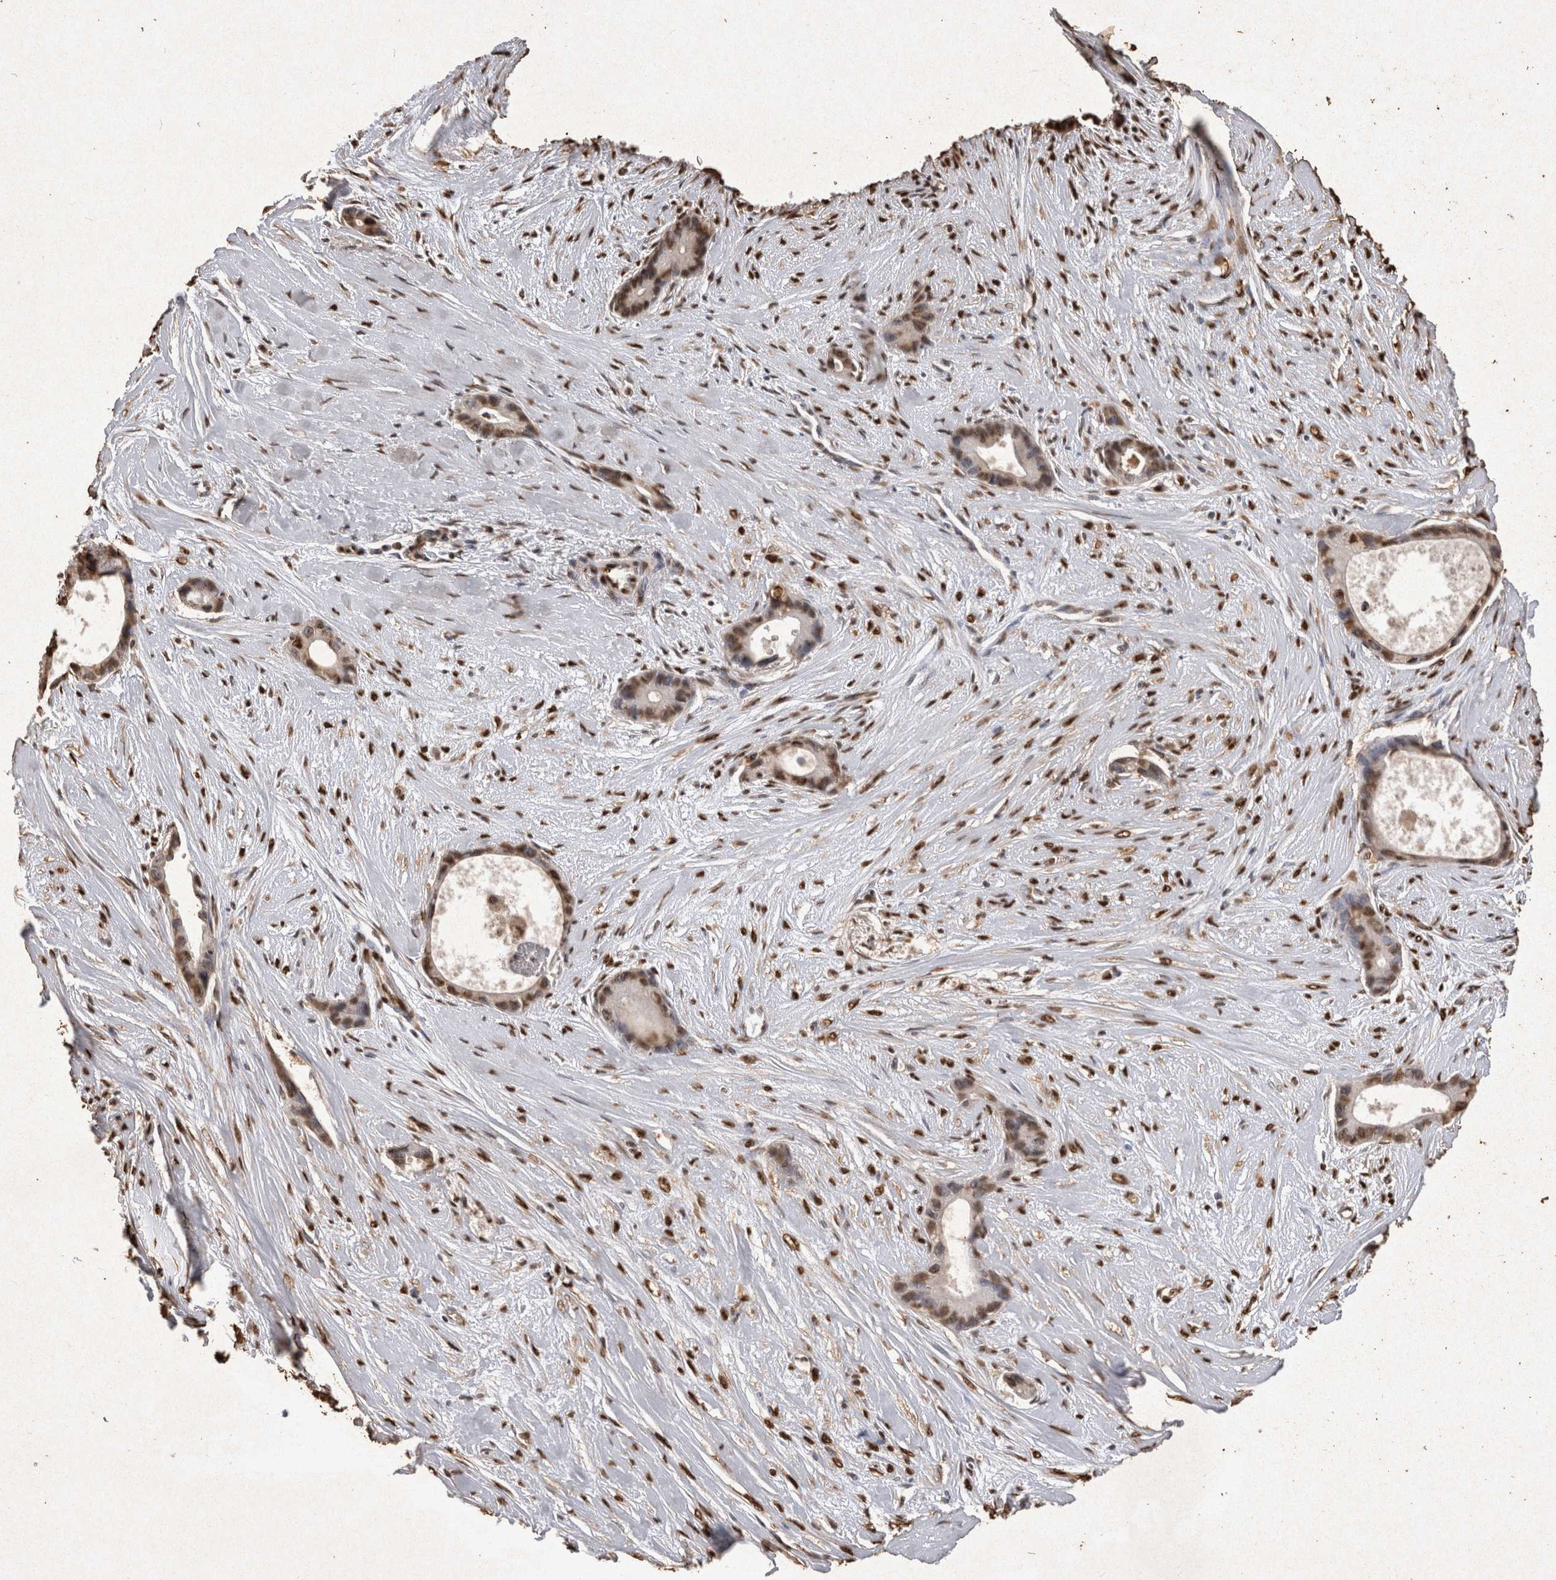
{"staining": {"intensity": "moderate", "quantity": ">75%", "location": "nuclear"}, "tissue": "liver cancer", "cell_type": "Tumor cells", "image_type": "cancer", "snomed": [{"axis": "morphology", "description": "Cholangiocarcinoma"}, {"axis": "topography", "description": "Liver"}], "caption": "A micrograph of human liver cholangiocarcinoma stained for a protein displays moderate nuclear brown staining in tumor cells.", "gene": "OAS2", "patient": {"sex": "female", "age": 55}}